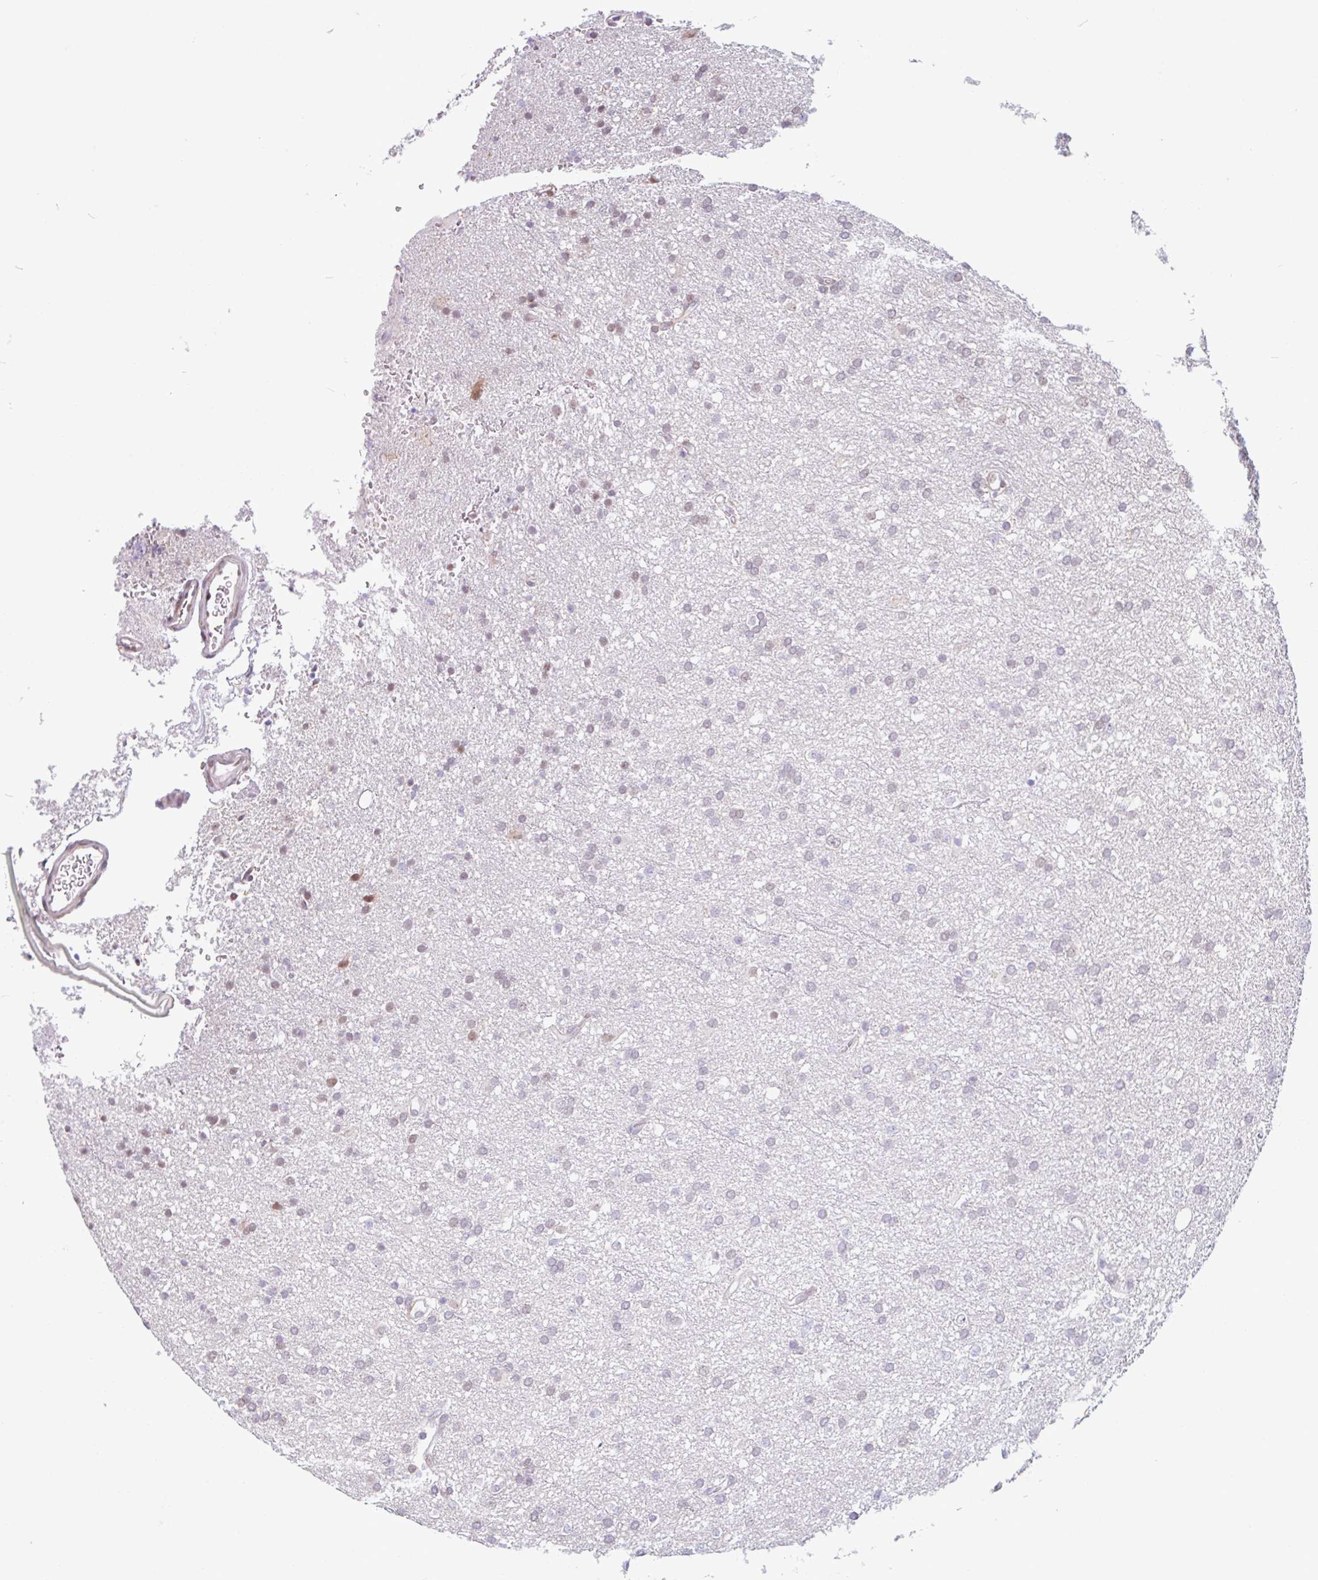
{"staining": {"intensity": "weak", "quantity": "<25%", "location": "nuclear"}, "tissue": "glioma", "cell_type": "Tumor cells", "image_type": "cancer", "snomed": [{"axis": "morphology", "description": "Glioma, malignant, Low grade"}, {"axis": "topography", "description": "Brain"}], "caption": "Malignant glioma (low-grade) stained for a protein using immunohistochemistry (IHC) displays no positivity tumor cells.", "gene": "TMEM119", "patient": {"sex": "female", "age": 33}}